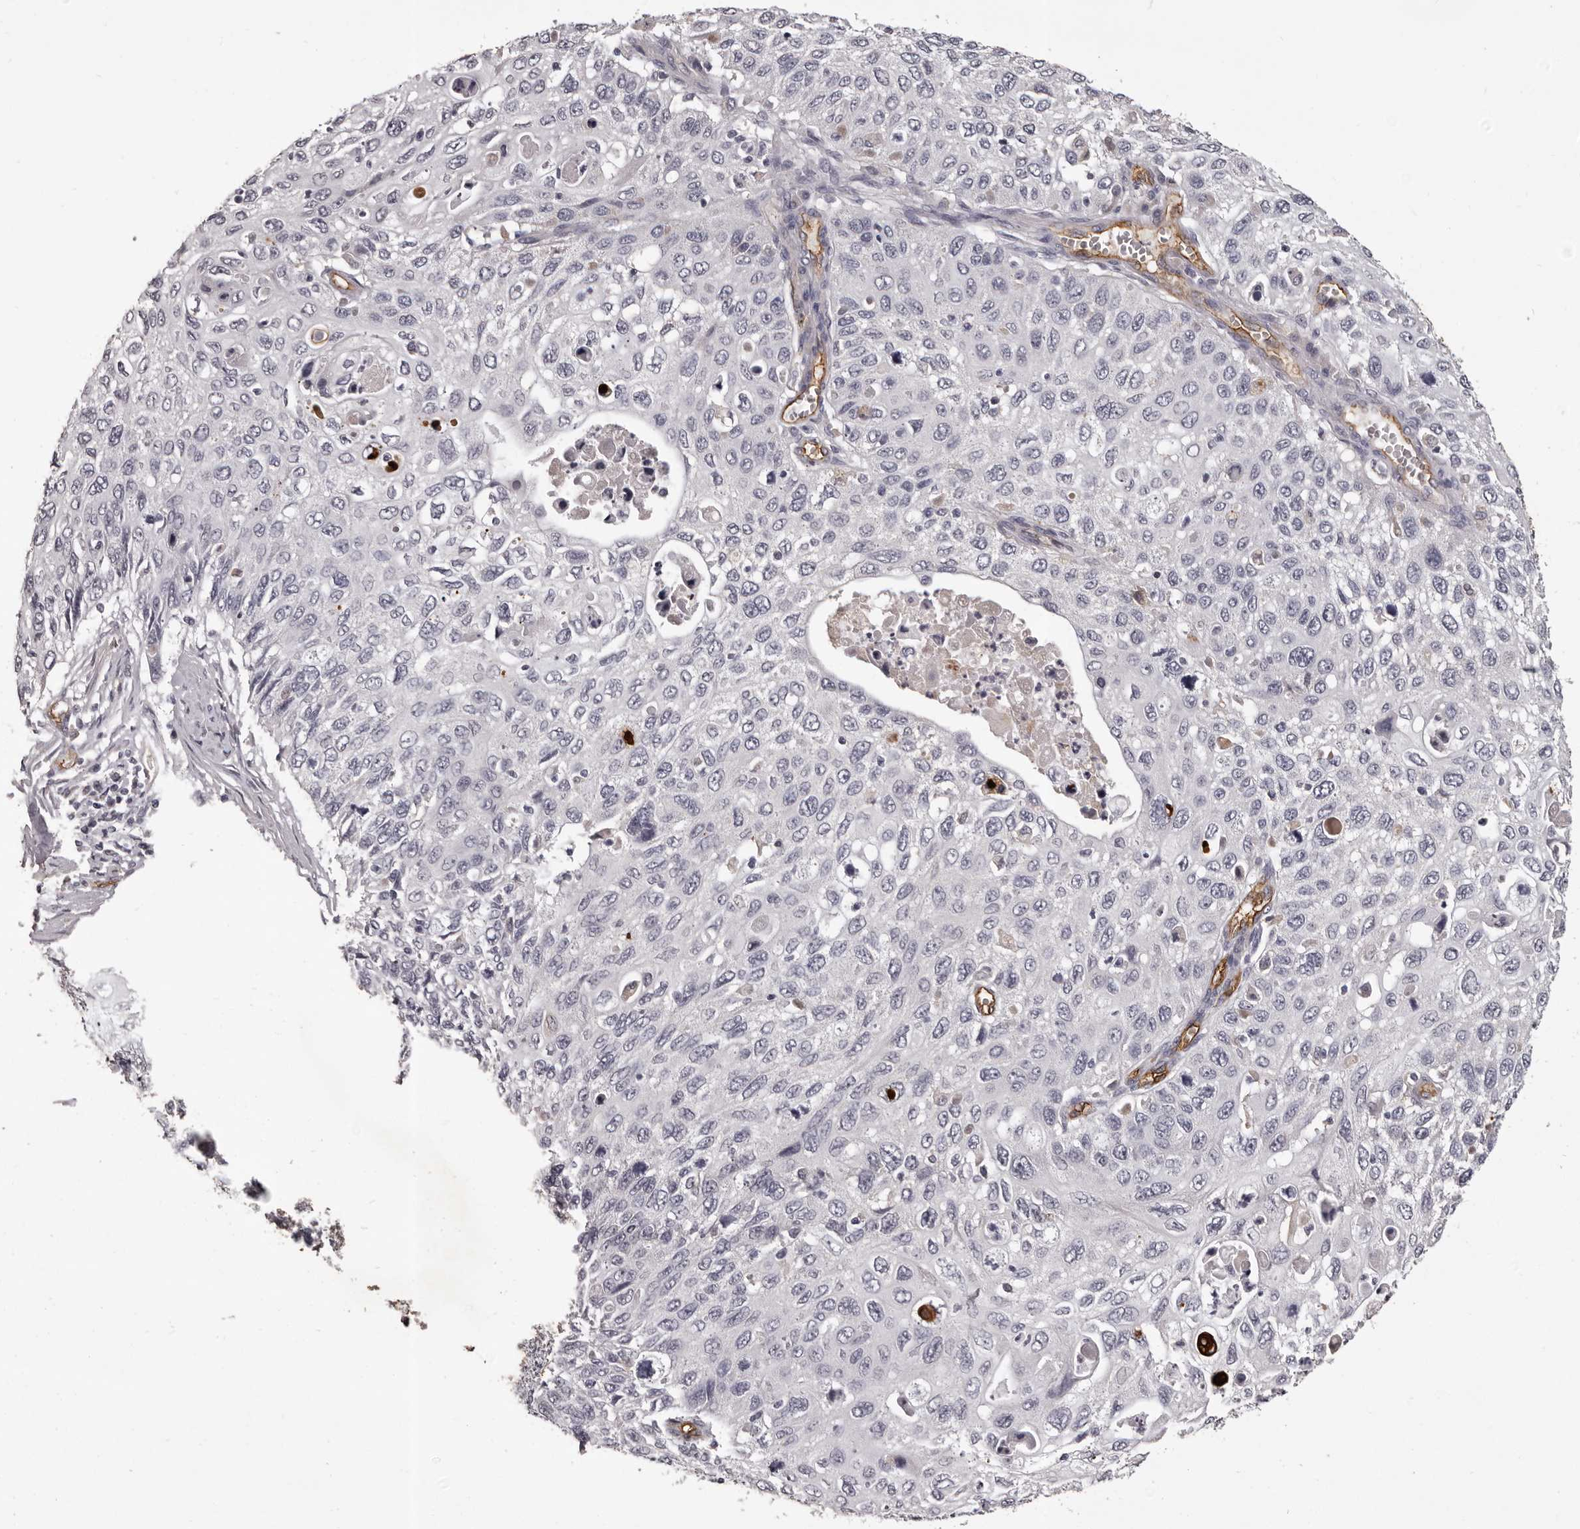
{"staining": {"intensity": "negative", "quantity": "none", "location": "none"}, "tissue": "cervical cancer", "cell_type": "Tumor cells", "image_type": "cancer", "snomed": [{"axis": "morphology", "description": "Squamous cell carcinoma, NOS"}, {"axis": "topography", "description": "Cervix"}], "caption": "An image of cervical cancer (squamous cell carcinoma) stained for a protein demonstrates no brown staining in tumor cells.", "gene": "GPR78", "patient": {"sex": "female", "age": 70}}